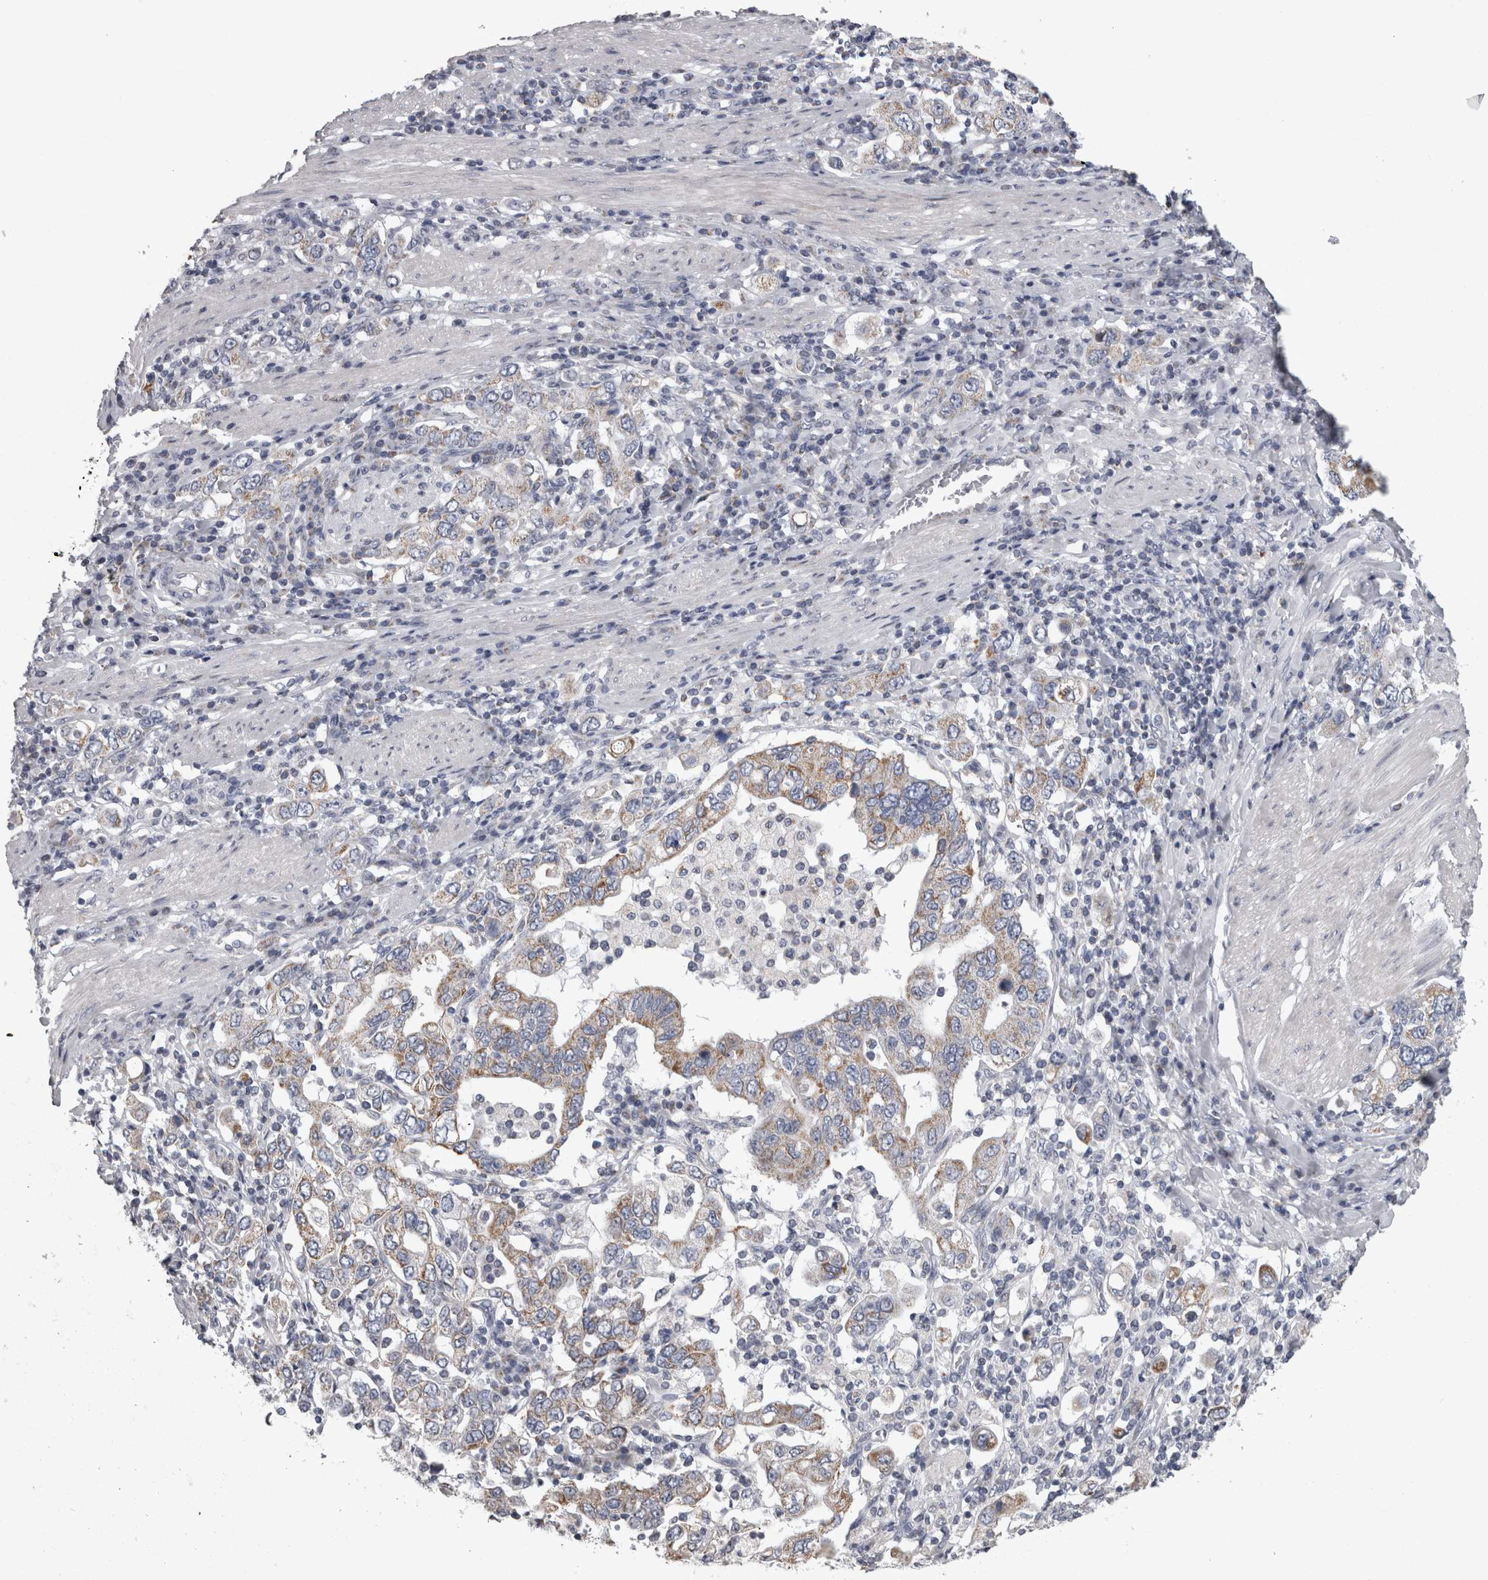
{"staining": {"intensity": "moderate", "quantity": "25%-75%", "location": "cytoplasmic/membranous"}, "tissue": "stomach cancer", "cell_type": "Tumor cells", "image_type": "cancer", "snomed": [{"axis": "morphology", "description": "Adenocarcinoma, NOS"}, {"axis": "topography", "description": "Stomach, upper"}], "caption": "Human stomach cancer stained with a protein marker reveals moderate staining in tumor cells.", "gene": "DBT", "patient": {"sex": "male", "age": 62}}